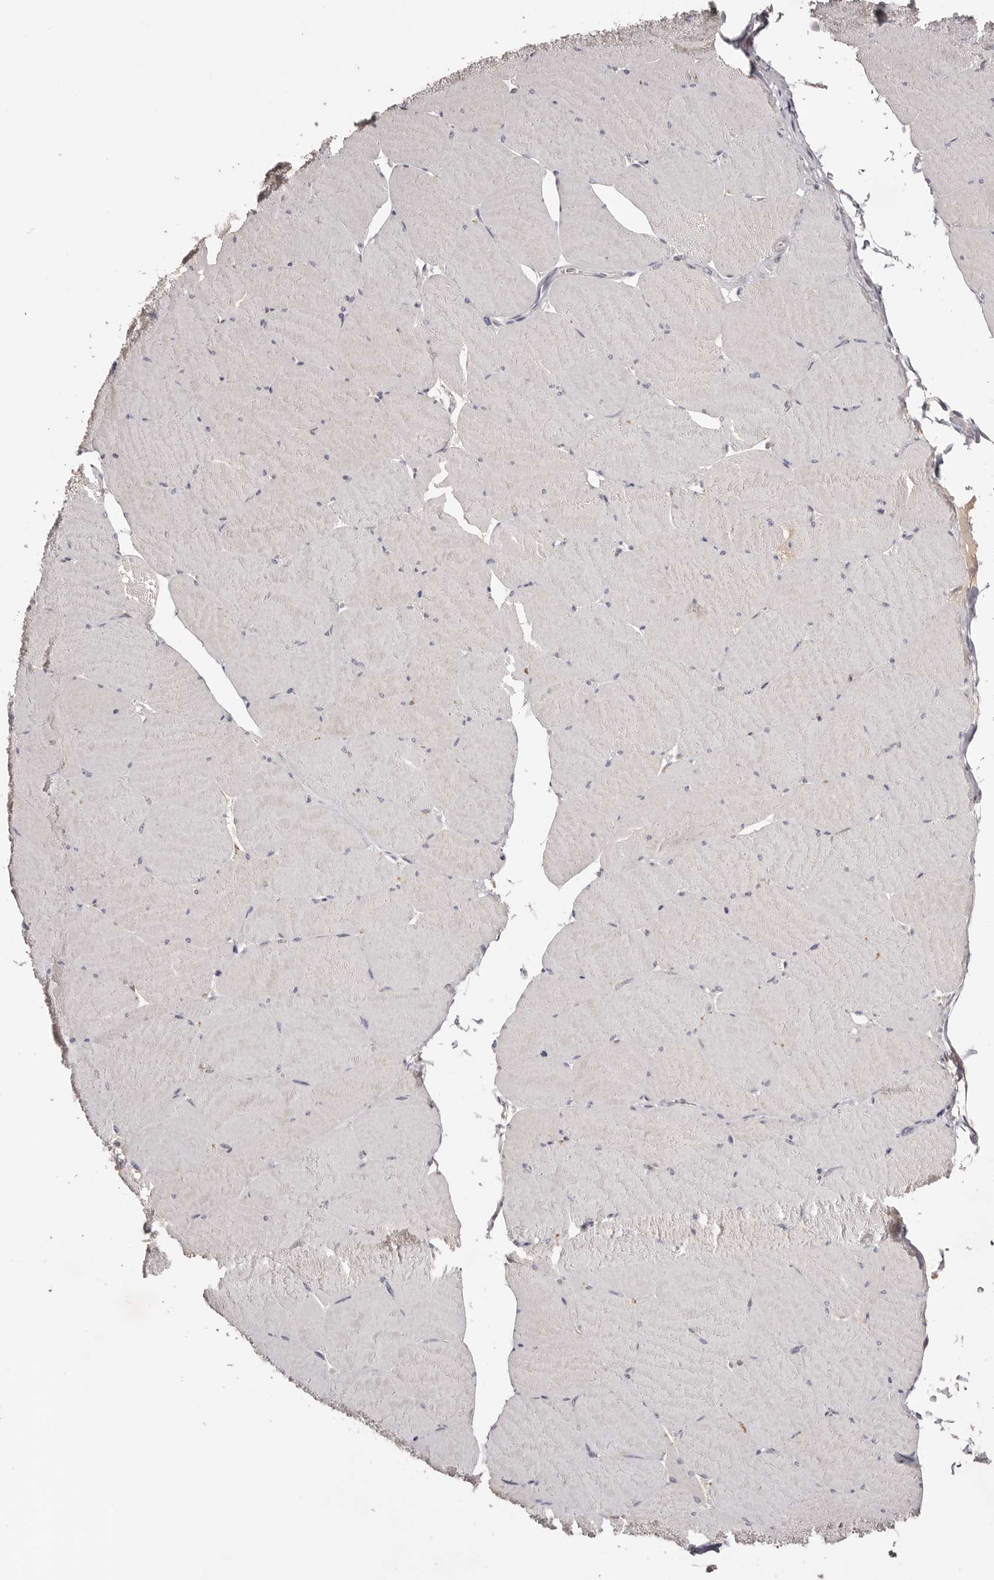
{"staining": {"intensity": "weak", "quantity": "<25%", "location": "cytoplasmic/membranous"}, "tissue": "skeletal muscle", "cell_type": "Myocytes", "image_type": "normal", "snomed": [{"axis": "morphology", "description": "Normal tissue, NOS"}, {"axis": "topography", "description": "Skeletal muscle"}, {"axis": "topography", "description": "Head-Neck"}], "caption": "The immunohistochemistry (IHC) image has no significant staining in myocytes of skeletal muscle. (DAB (3,3'-diaminobenzidine) IHC, high magnification).", "gene": "CCDC190", "patient": {"sex": "male", "age": 66}}